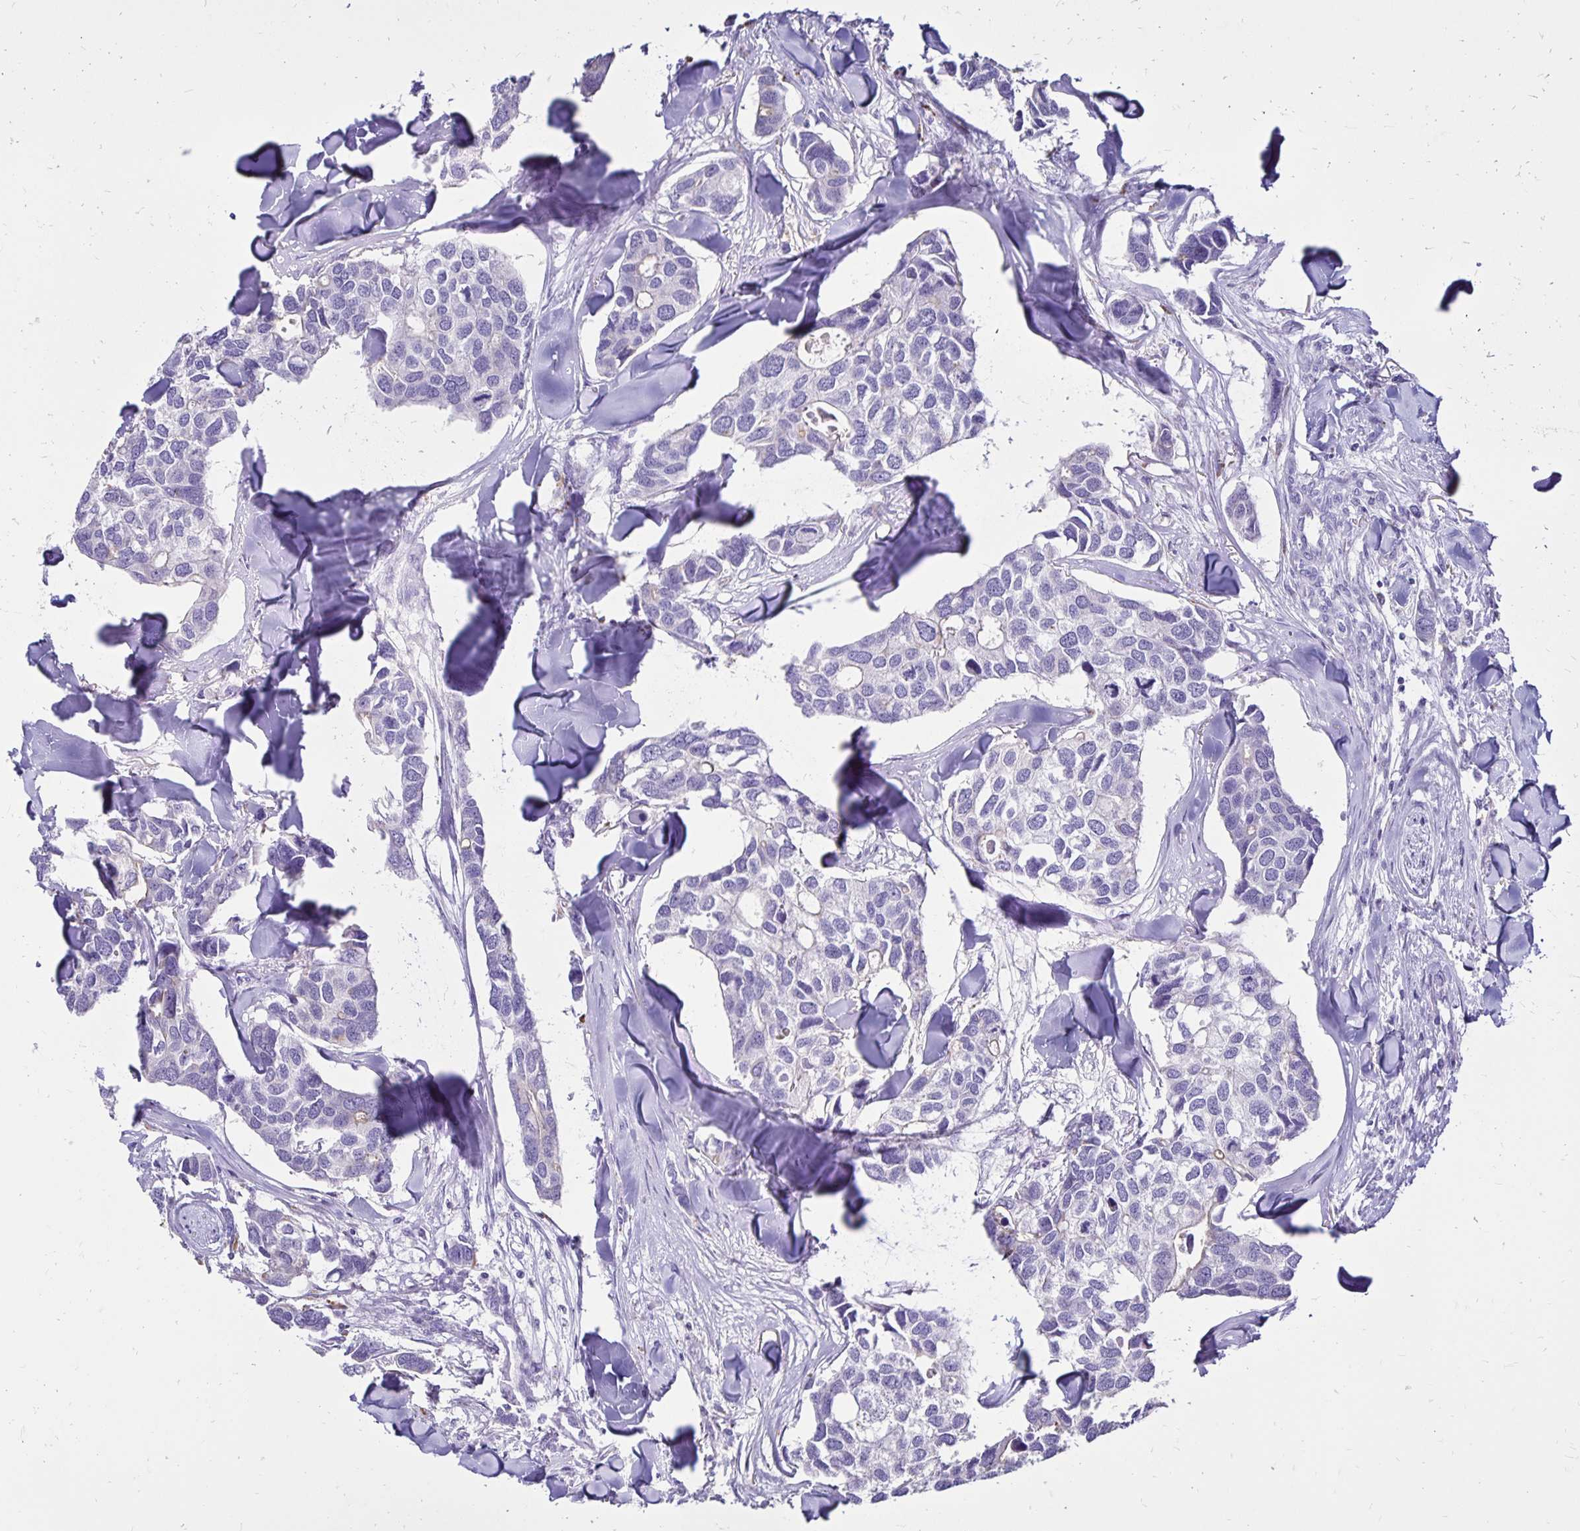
{"staining": {"intensity": "negative", "quantity": "none", "location": "none"}, "tissue": "breast cancer", "cell_type": "Tumor cells", "image_type": "cancer", "snomed": [{"axis": "morphology", "description": "Duct carcinoma"}, {"axis": "topography", "description": "Breast"}], "caption": "Photomicrograph shows no protein staining in tumor cells of breast intraductal carcinoma tissue.", "gene": "EVPL", "patient": {"sex": "female", "age": 83}}